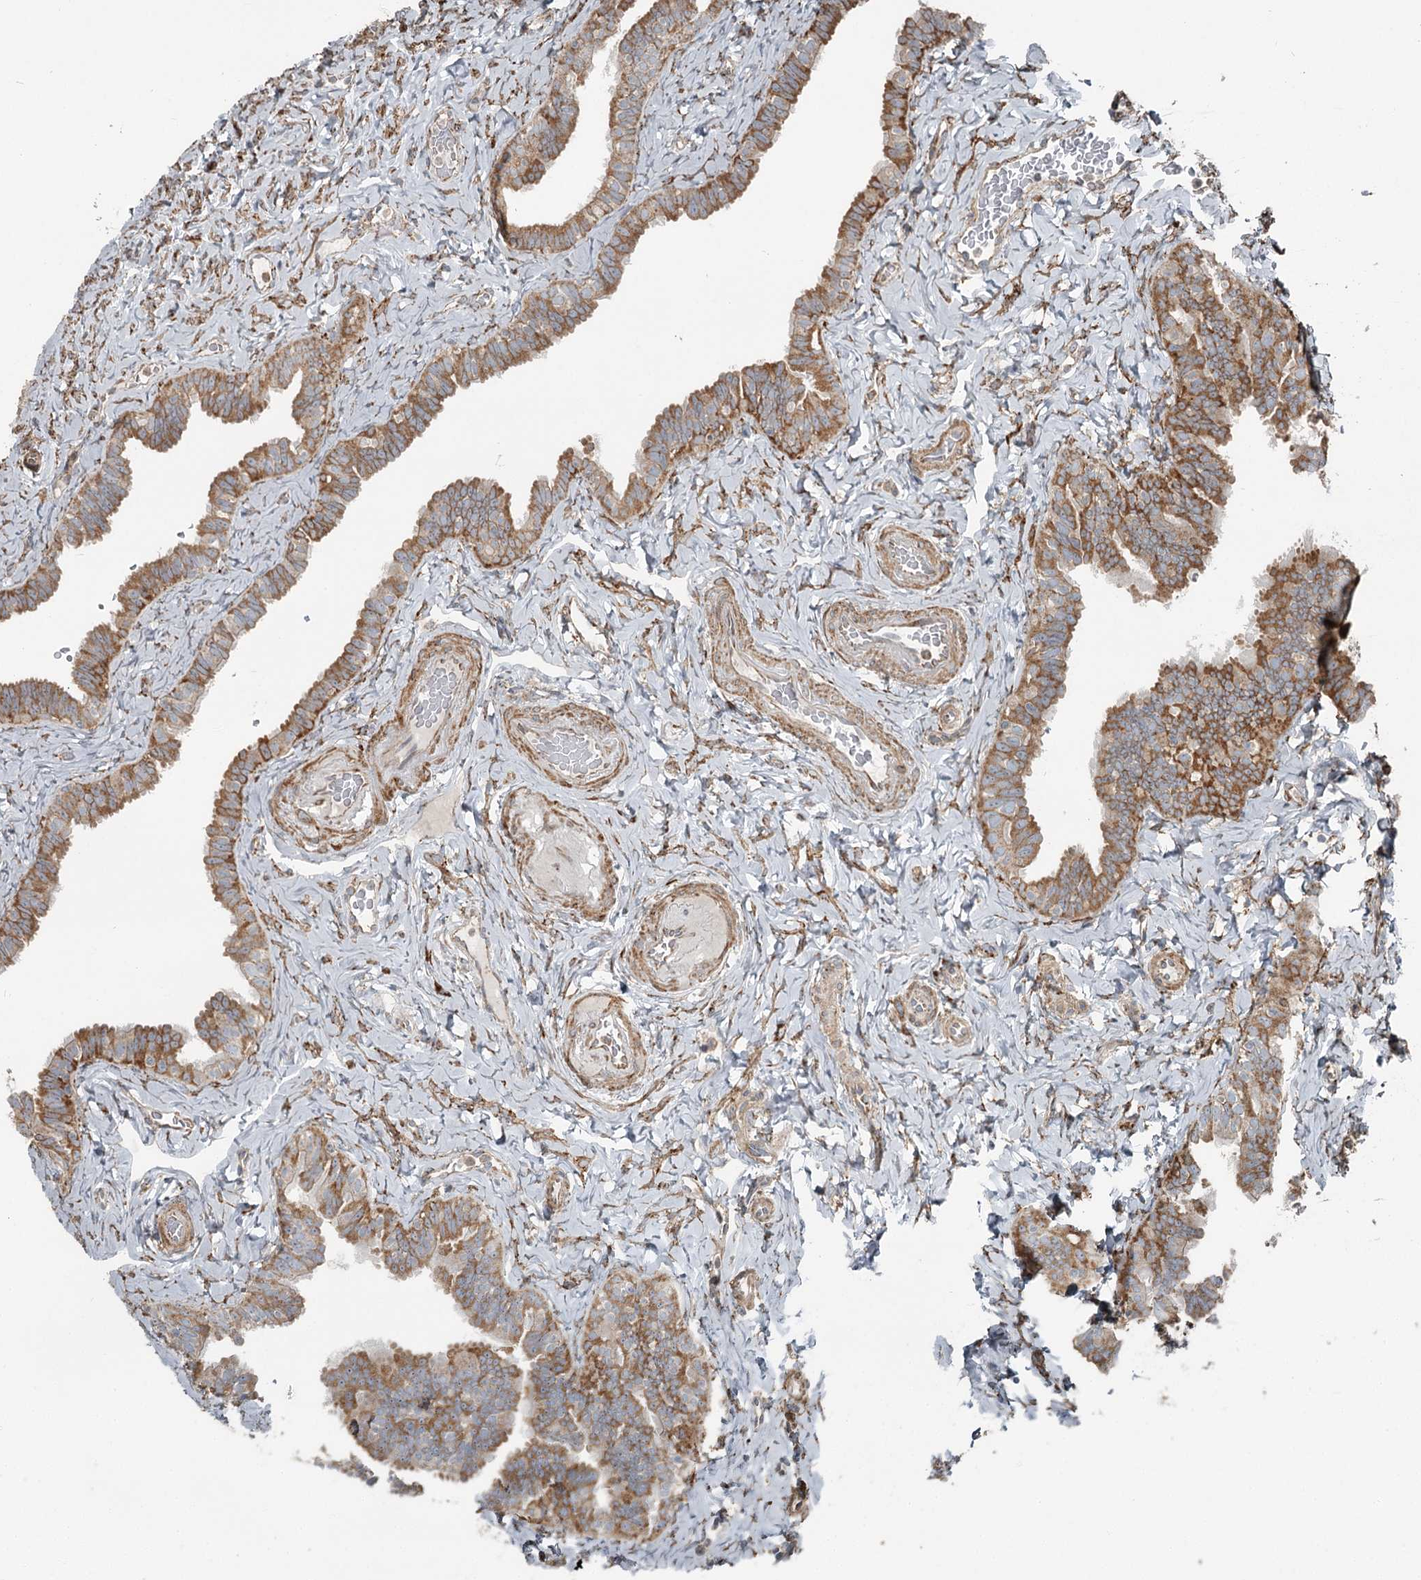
{"staining": {"intensity": "moderate", "quantity": ">75%", "location": "cytoplasmic/membranous"}, "tissue": "fallopian tube", "cell_type": "Glandular cells", "image_type": "normal", "snomed": [{"axis": "morphology", "description": "Normal tissue, NOS"}, {"axis": "topography", "description": "Fallopian tube"}], "caption": "High-power microscopy captured an immunohistochemistry (IHC) micrograph of benign fallopian tube, revealing moderate cytoplasmic/membranous expression in about >75% of glandular cells.", "gene": "RASSF8", "patient": {"sex": "female", "age": 65}}